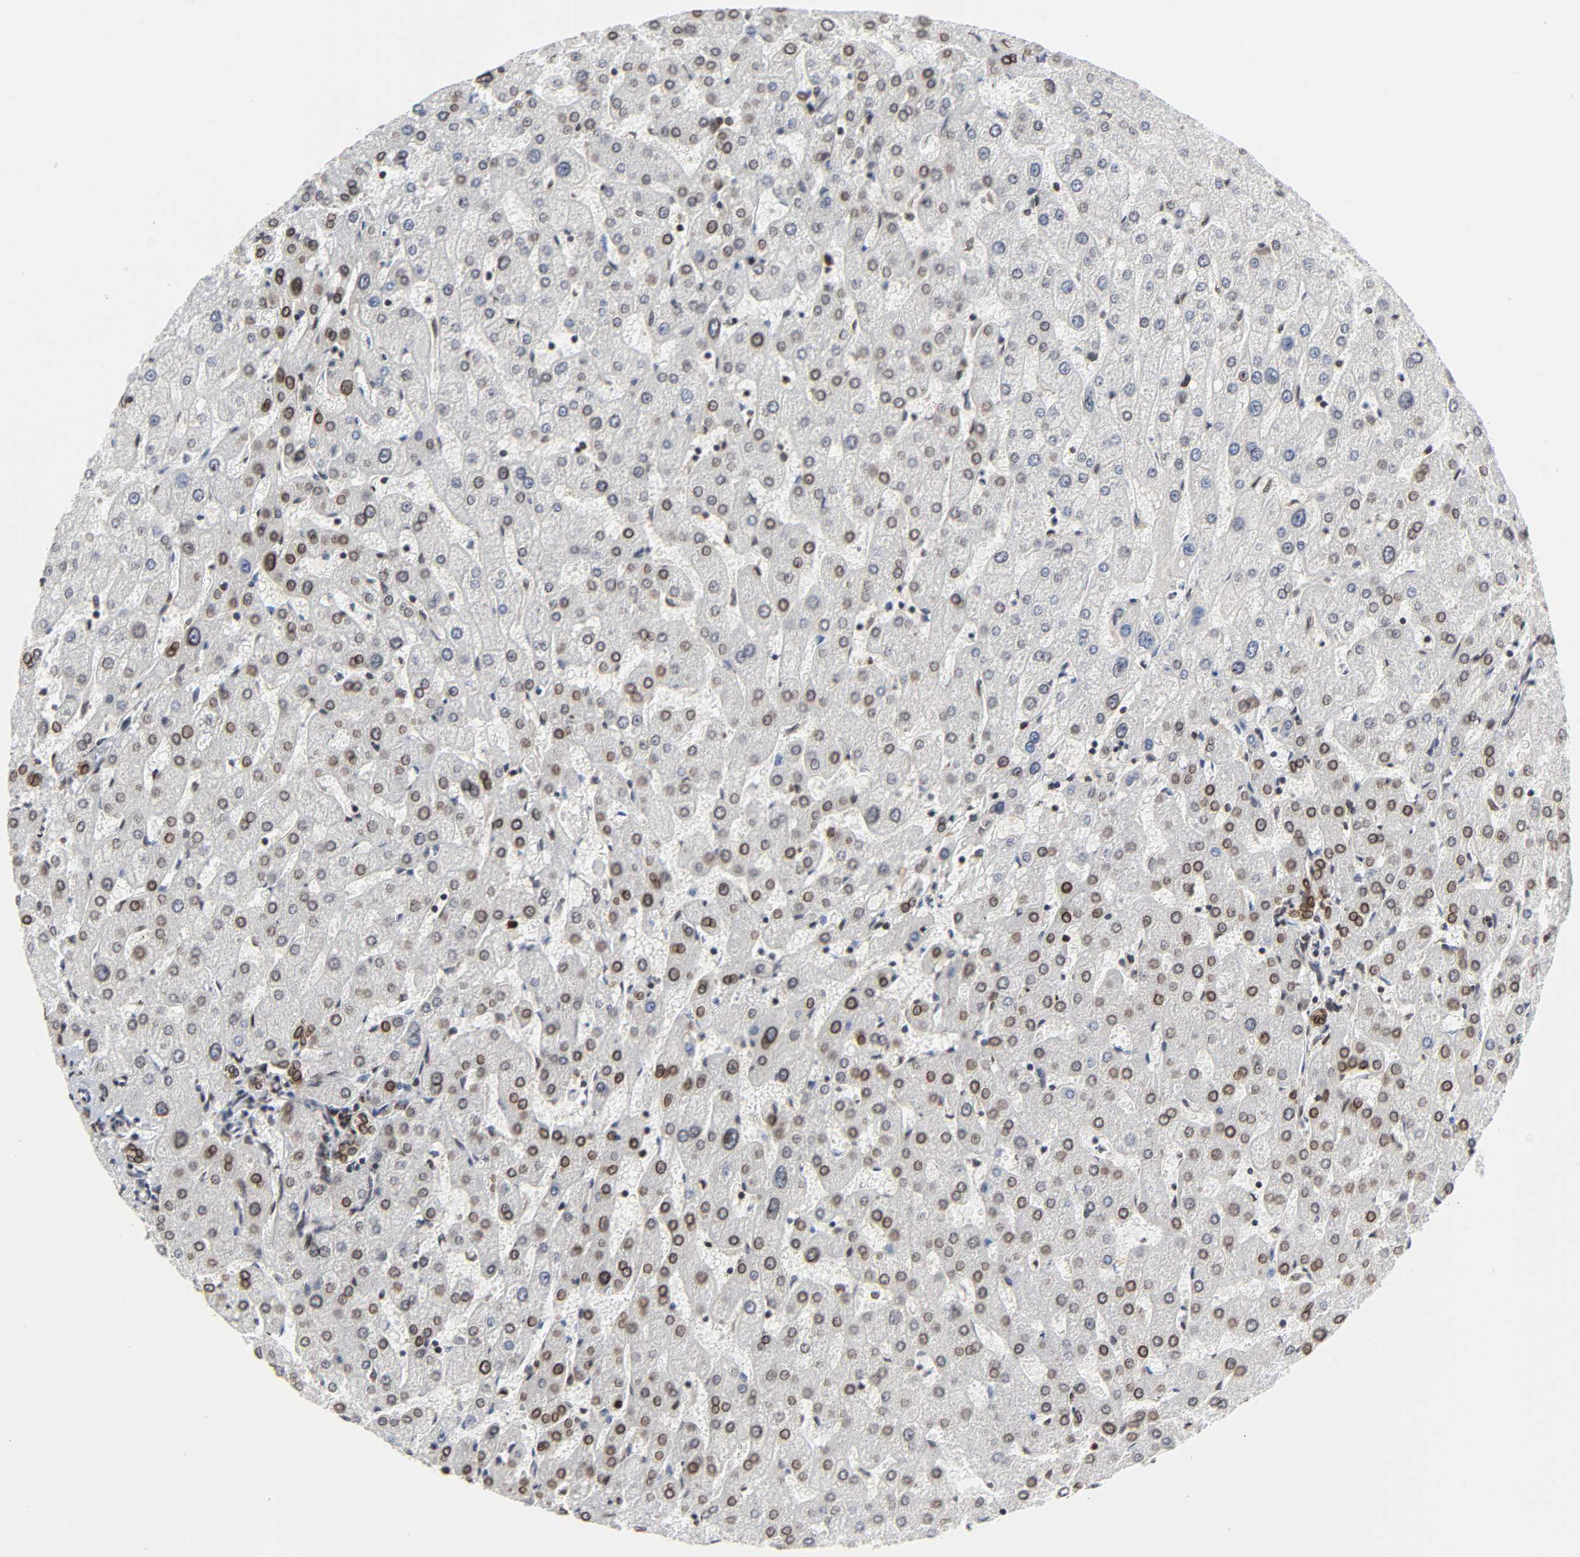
{"staining": {"intensity": "moderate", "quantity": ">75%", "location": "cytoplasmic/membranous,nuclear"}, "tissue": "liver", "cell_type": "Cholangiocytes", "image_type": "normal", "snomed": [{"axis": "morphology", "description": "Normal tissue, NOS"}, {"axis": "topography", "description": "Liver"}], "caption": "IHC (DAB (3,3'-diaminobenzidine)) staining of unremarkable liver shows moderate cytoplasmic/membranous,nuclear protein staining in approximately >75% of cholangiocytes.", "gene": "RANGAP1", "patient": {"sex": "male", "age": 67}}